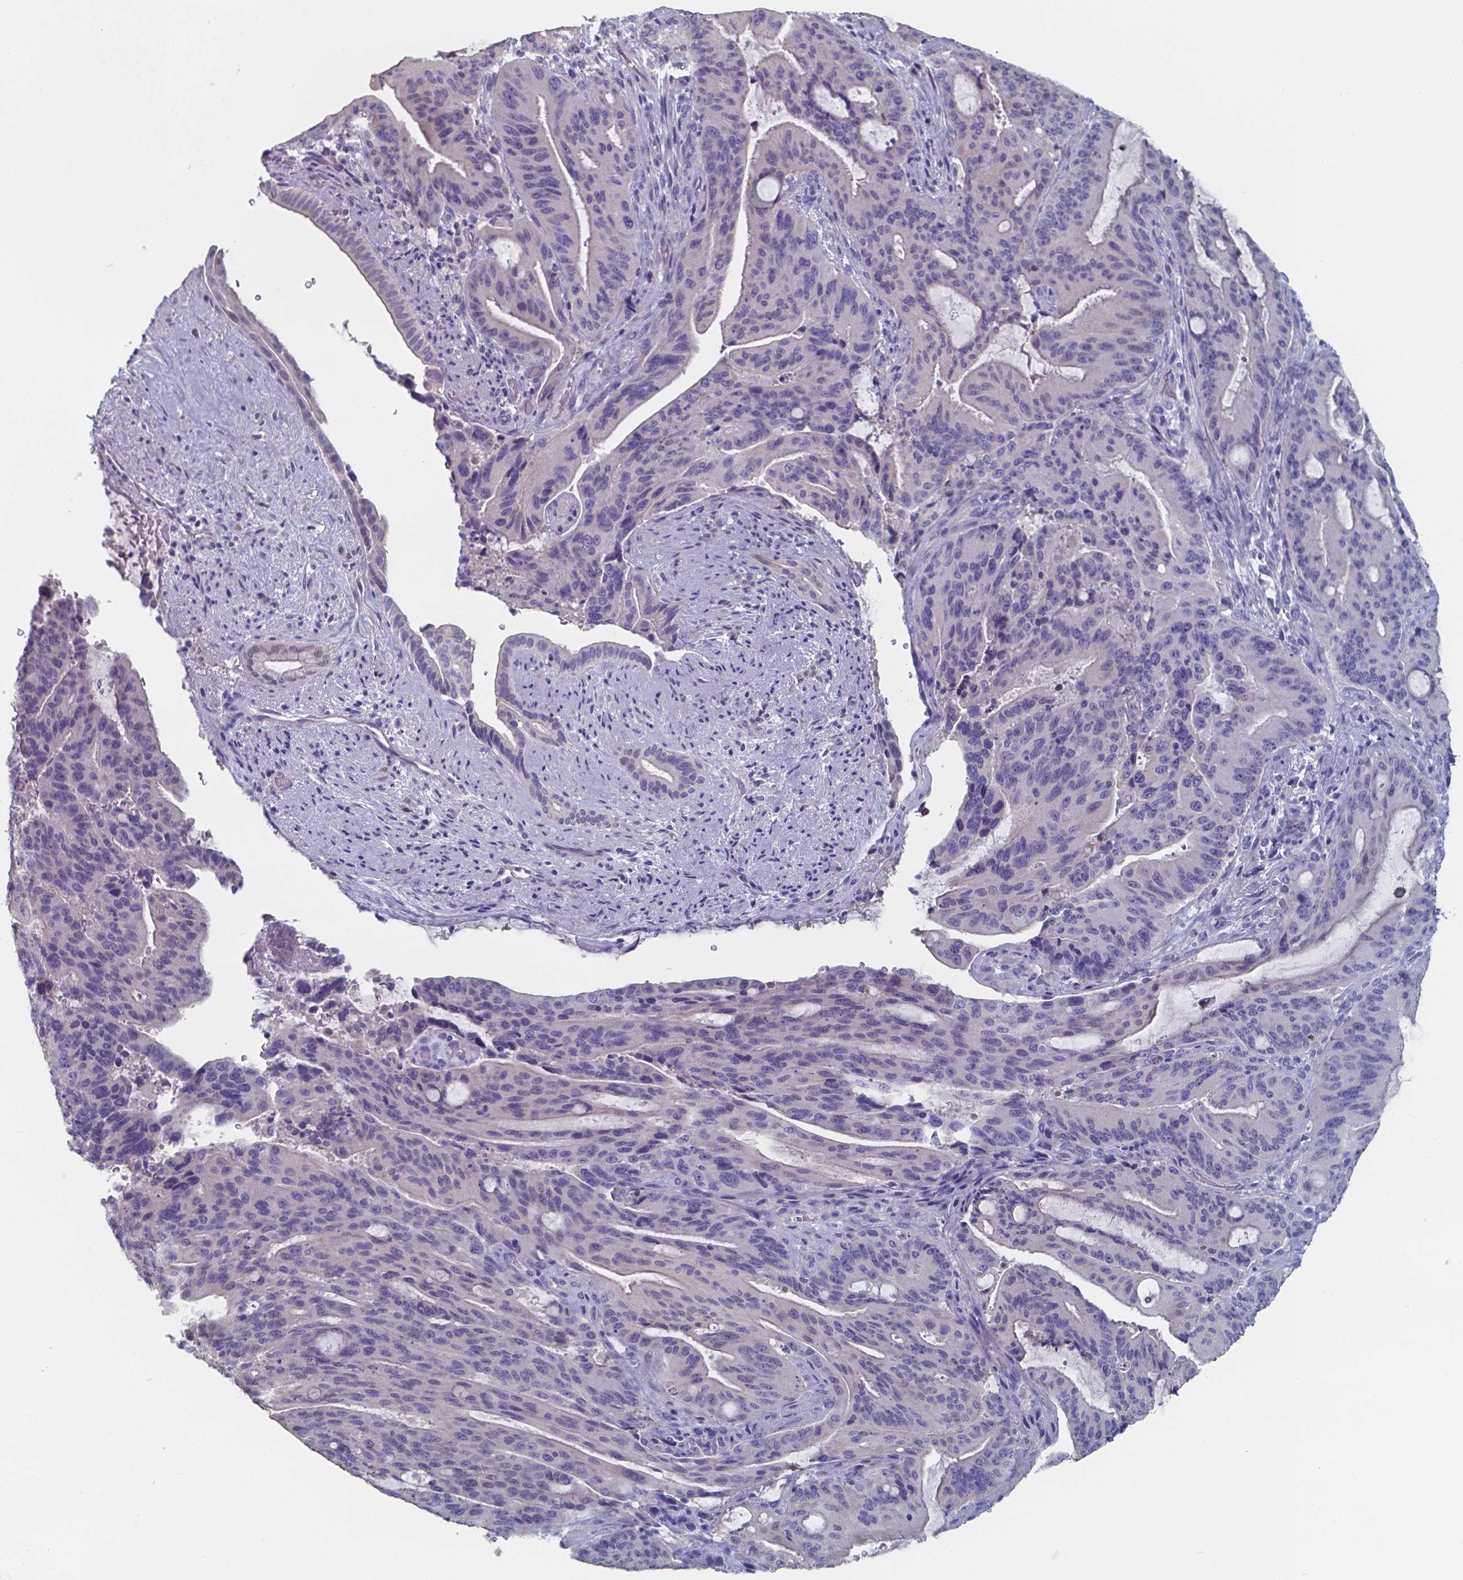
{"staining": {"intensity": "negative", "quantity": "none", "location": "none"}, "tissue": "liver cancer", "cell_type": "Tumor cells", "image_type": "cancer", "snomed": [{"axis": "morphology", "description": "Cholangiocarcinoma"}, {"axis": "topography", "description": "Liver"}], "caption": "Tumor cells show no significant expression in liver cancer.", "gene": "FOXJ1", "patient": {"sex": "female", "age": 73}}